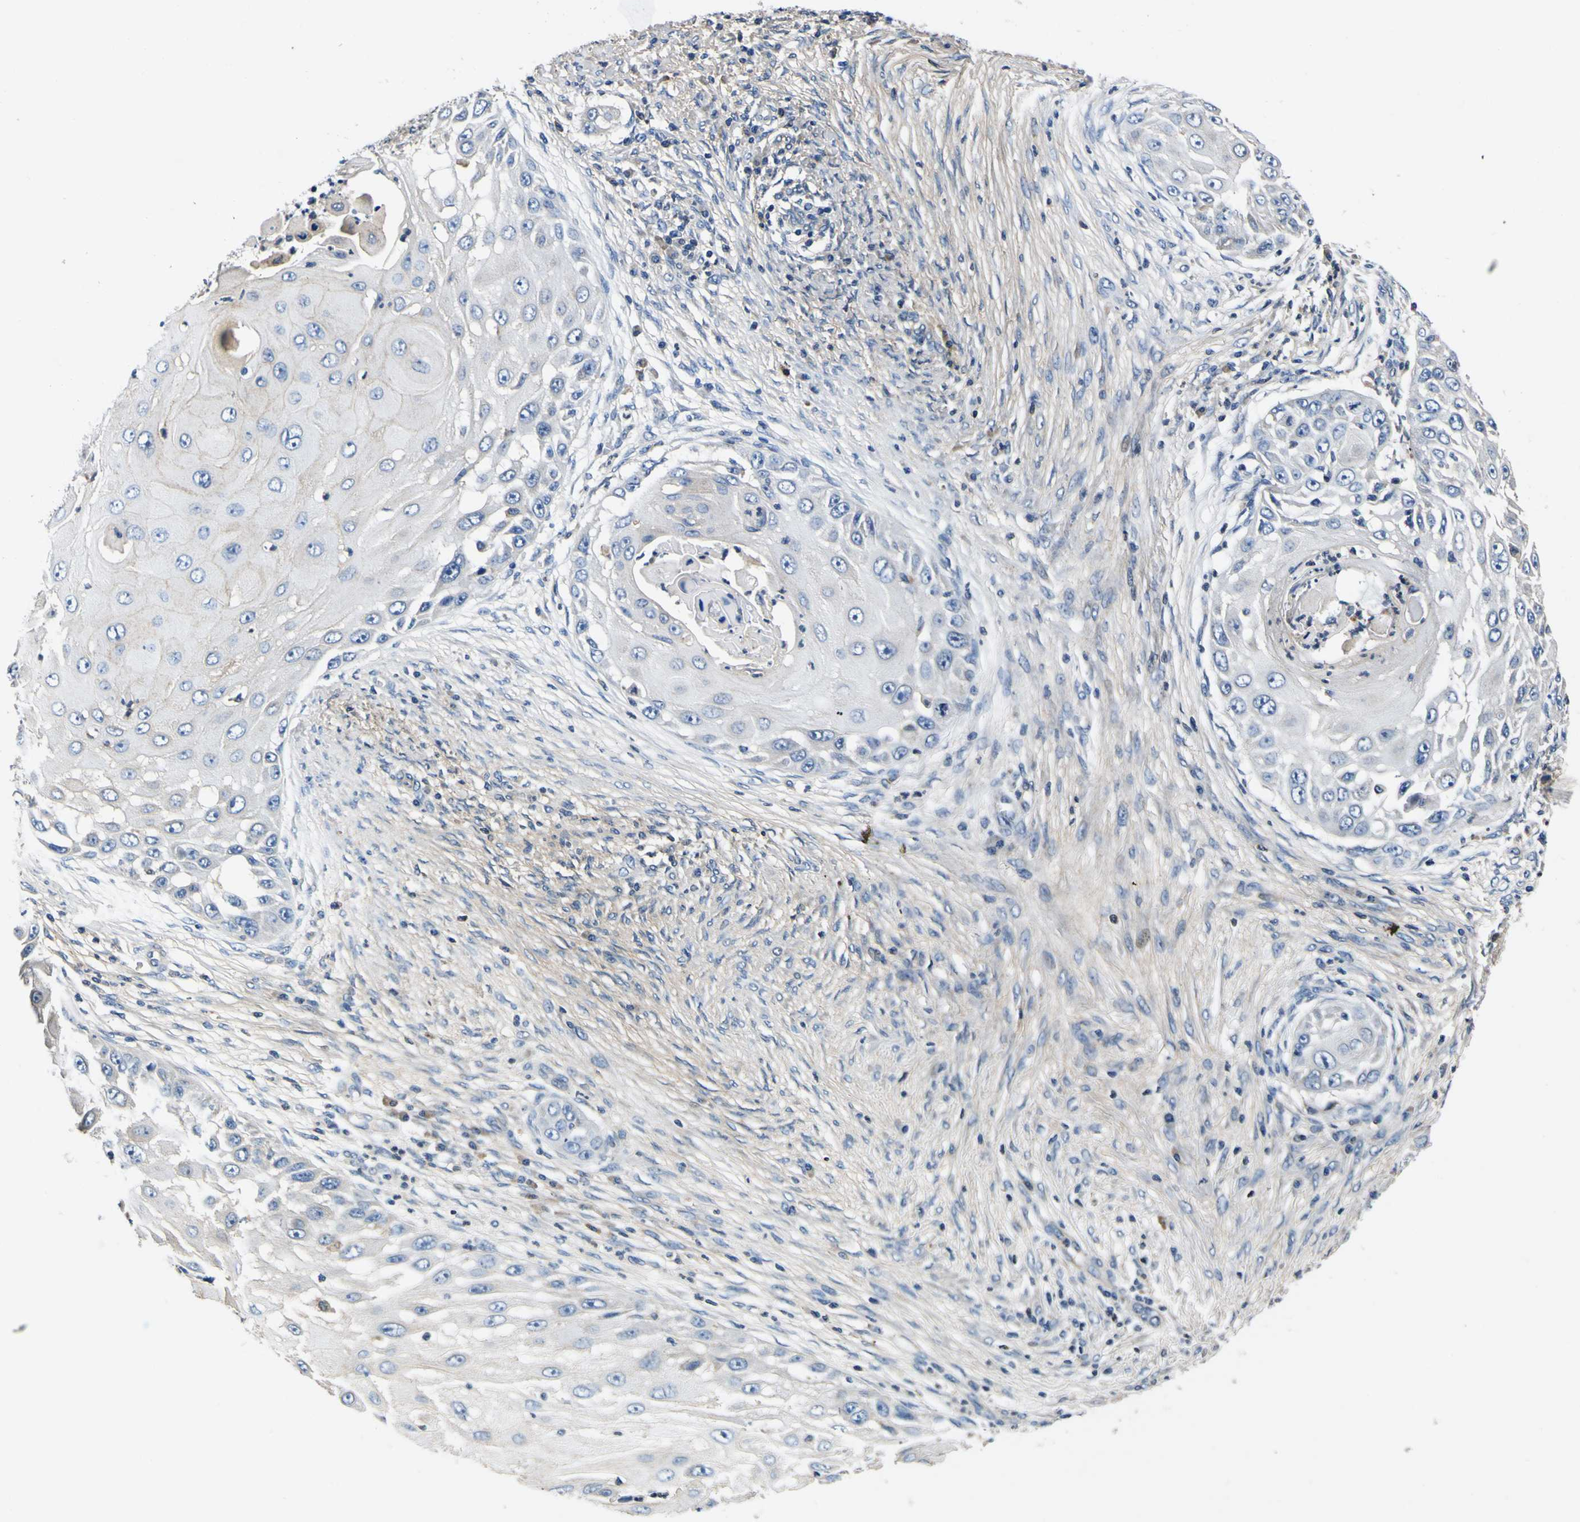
{"staining": {"intensity": "negative", "quantity": "none", "location": "none"}, "tissue": "skin cancer", "cell_type": "Tumor cells", "image_type": "cancer", "snomed": [{"axis": "morphology", "description": "Squamous cell carcinoma, NOS"}, {"axis": "topography", "description": "Skin"}], "caption": "High magnification brightfield microscopy of skin cancer stained with DAB (brown) and counterstained with hematoxylin (blue): tumor cells show no significant expression.", "gene": "EPHB4", "patient": {"sex": "female", "age": 44}}